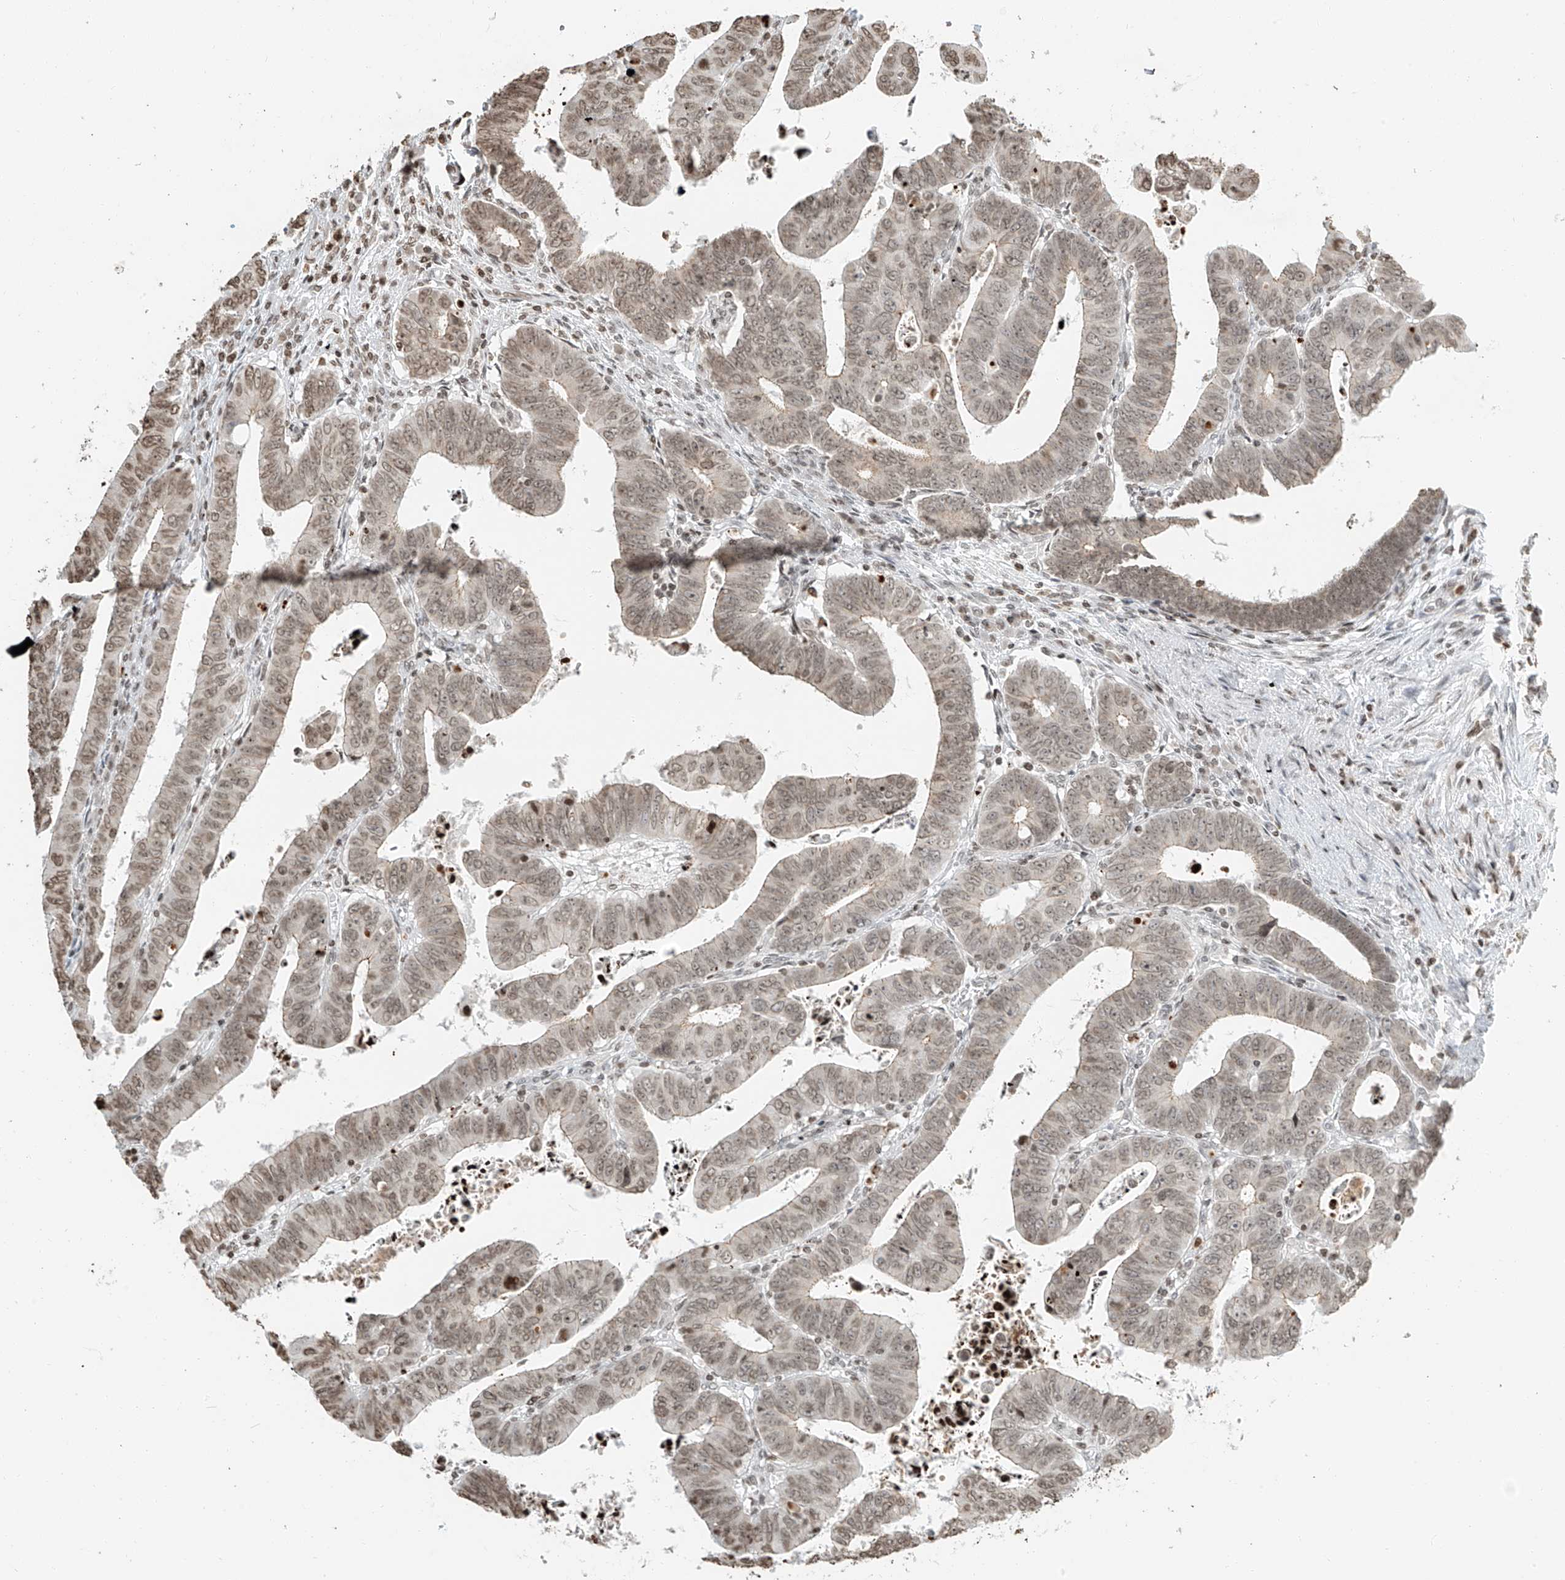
{"staining": {"intensity": "weak", "quantity": ">75%", "location": "nuclear"}, "tissue": "colorectal cancer", "cell_type": "Tumor cells", "image_type": "cancer", "snomed": [{"axis": "morphology", "description": "Normal tissue, NOS"}, {"axis": "morphology", "description": "Adenocarcinoma, NOS"}, {"axis": "topography", "description": "Rectum"}], "caption": "Colorectal adenocarcinoma was stained to show a protein in brown. There is low levels of weak nuclear staining in about >75% of tumor cells.", "gene": "C17orf58", "patient": {"sex": "female", "age": 65}}